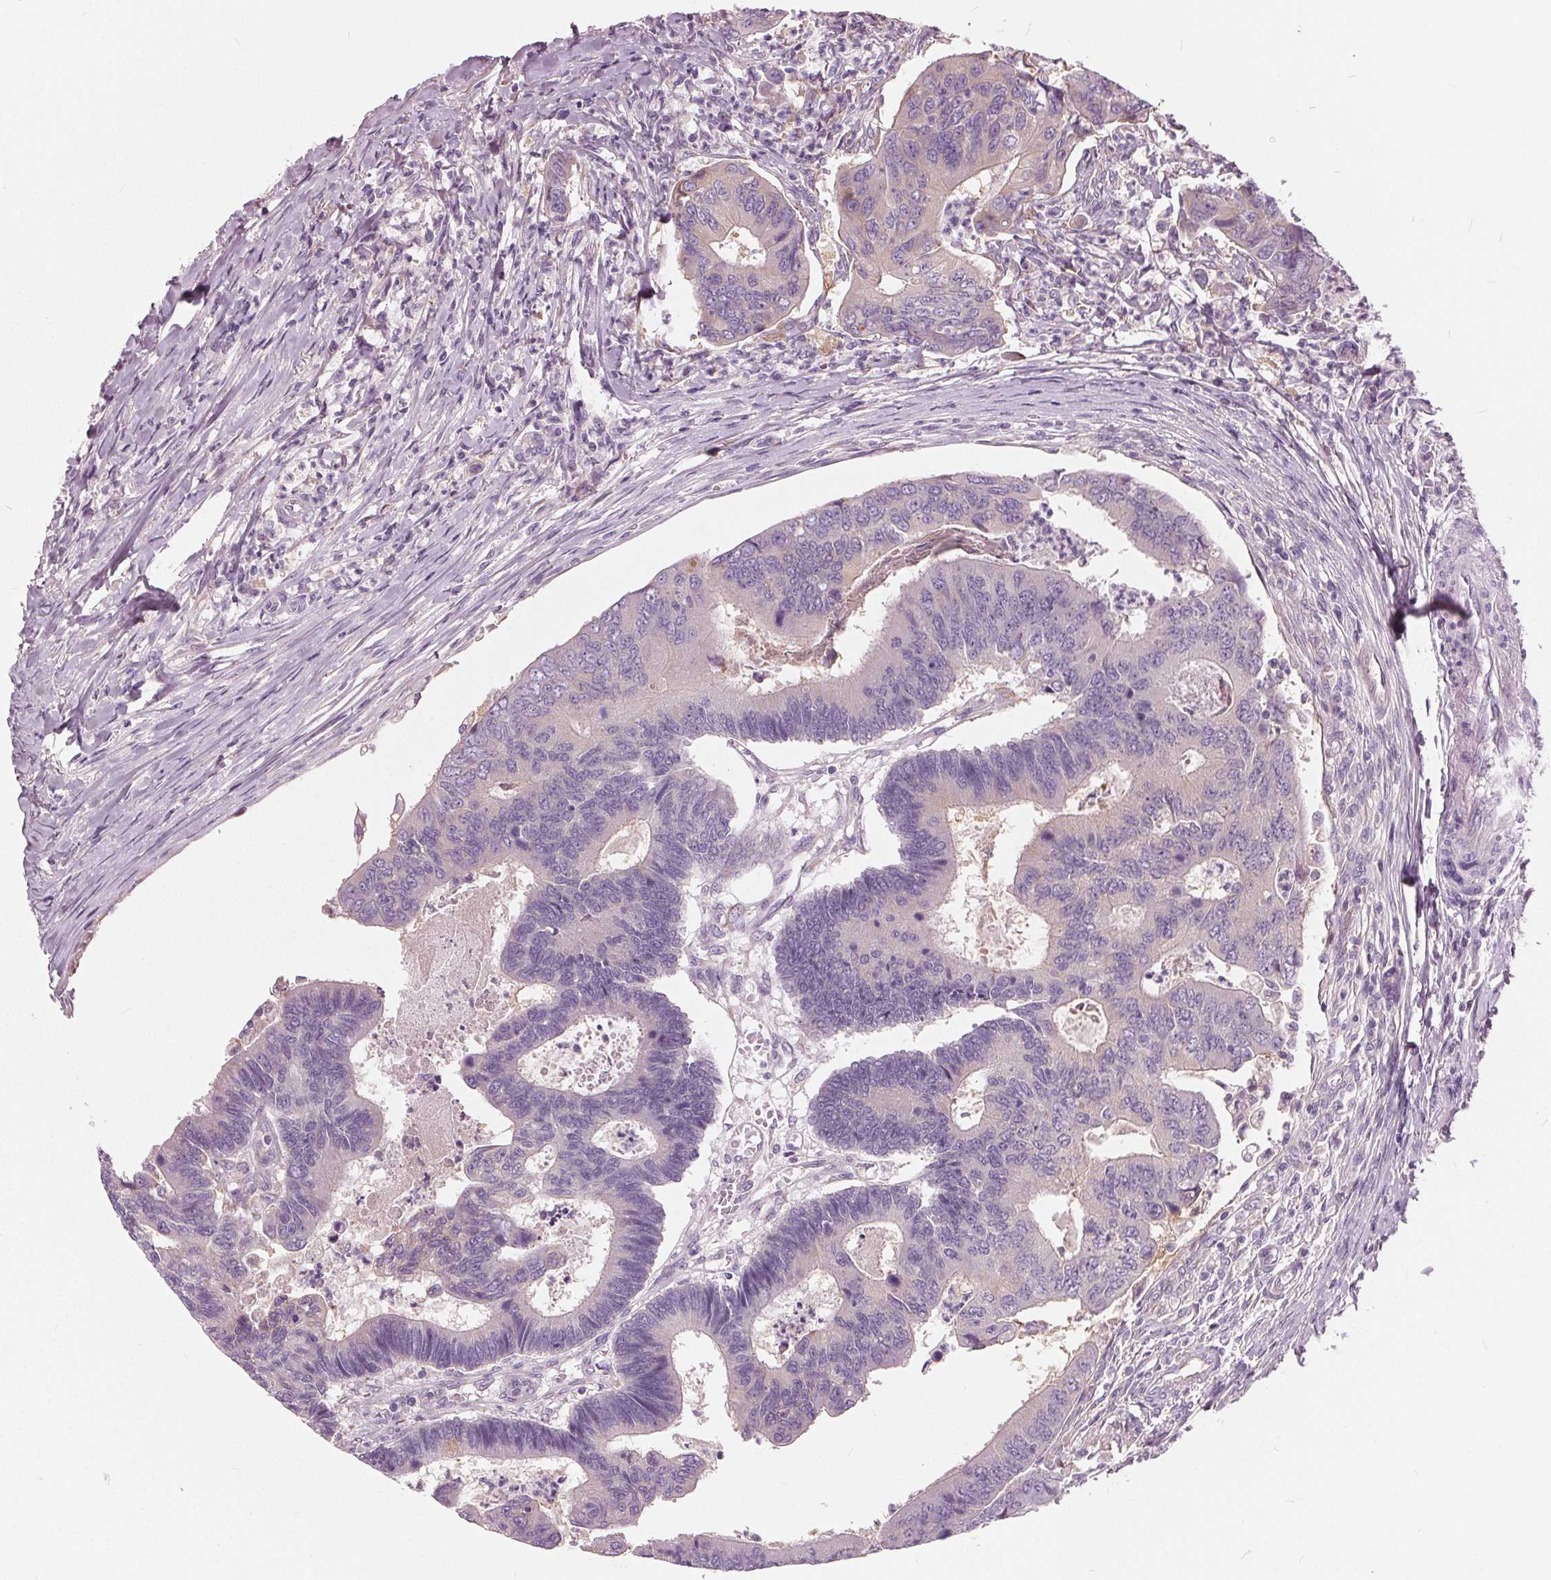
{"staining": {"intensity": "weak", "quantity": "<25%", "location": "cytoplasmic/membranous"}, "tissue": "colorectal cancer", "cell_type": "Tumor cells", "image_type": "cancer", "snomed": [{"axis": "morphology", "description": "Adenocarcinoma, NOS"}, {"axis": "topography", "description": "Colon"}], "caption": "Tumor cells show no significant staining in colorectal cancer (adenocarcinoma). (DAB (3,3'-diaminobenzidine) IHC with hematoxylin counter stain).", "gene": "LHFPL7", "patient": {"sex": "female", "age": 67}}